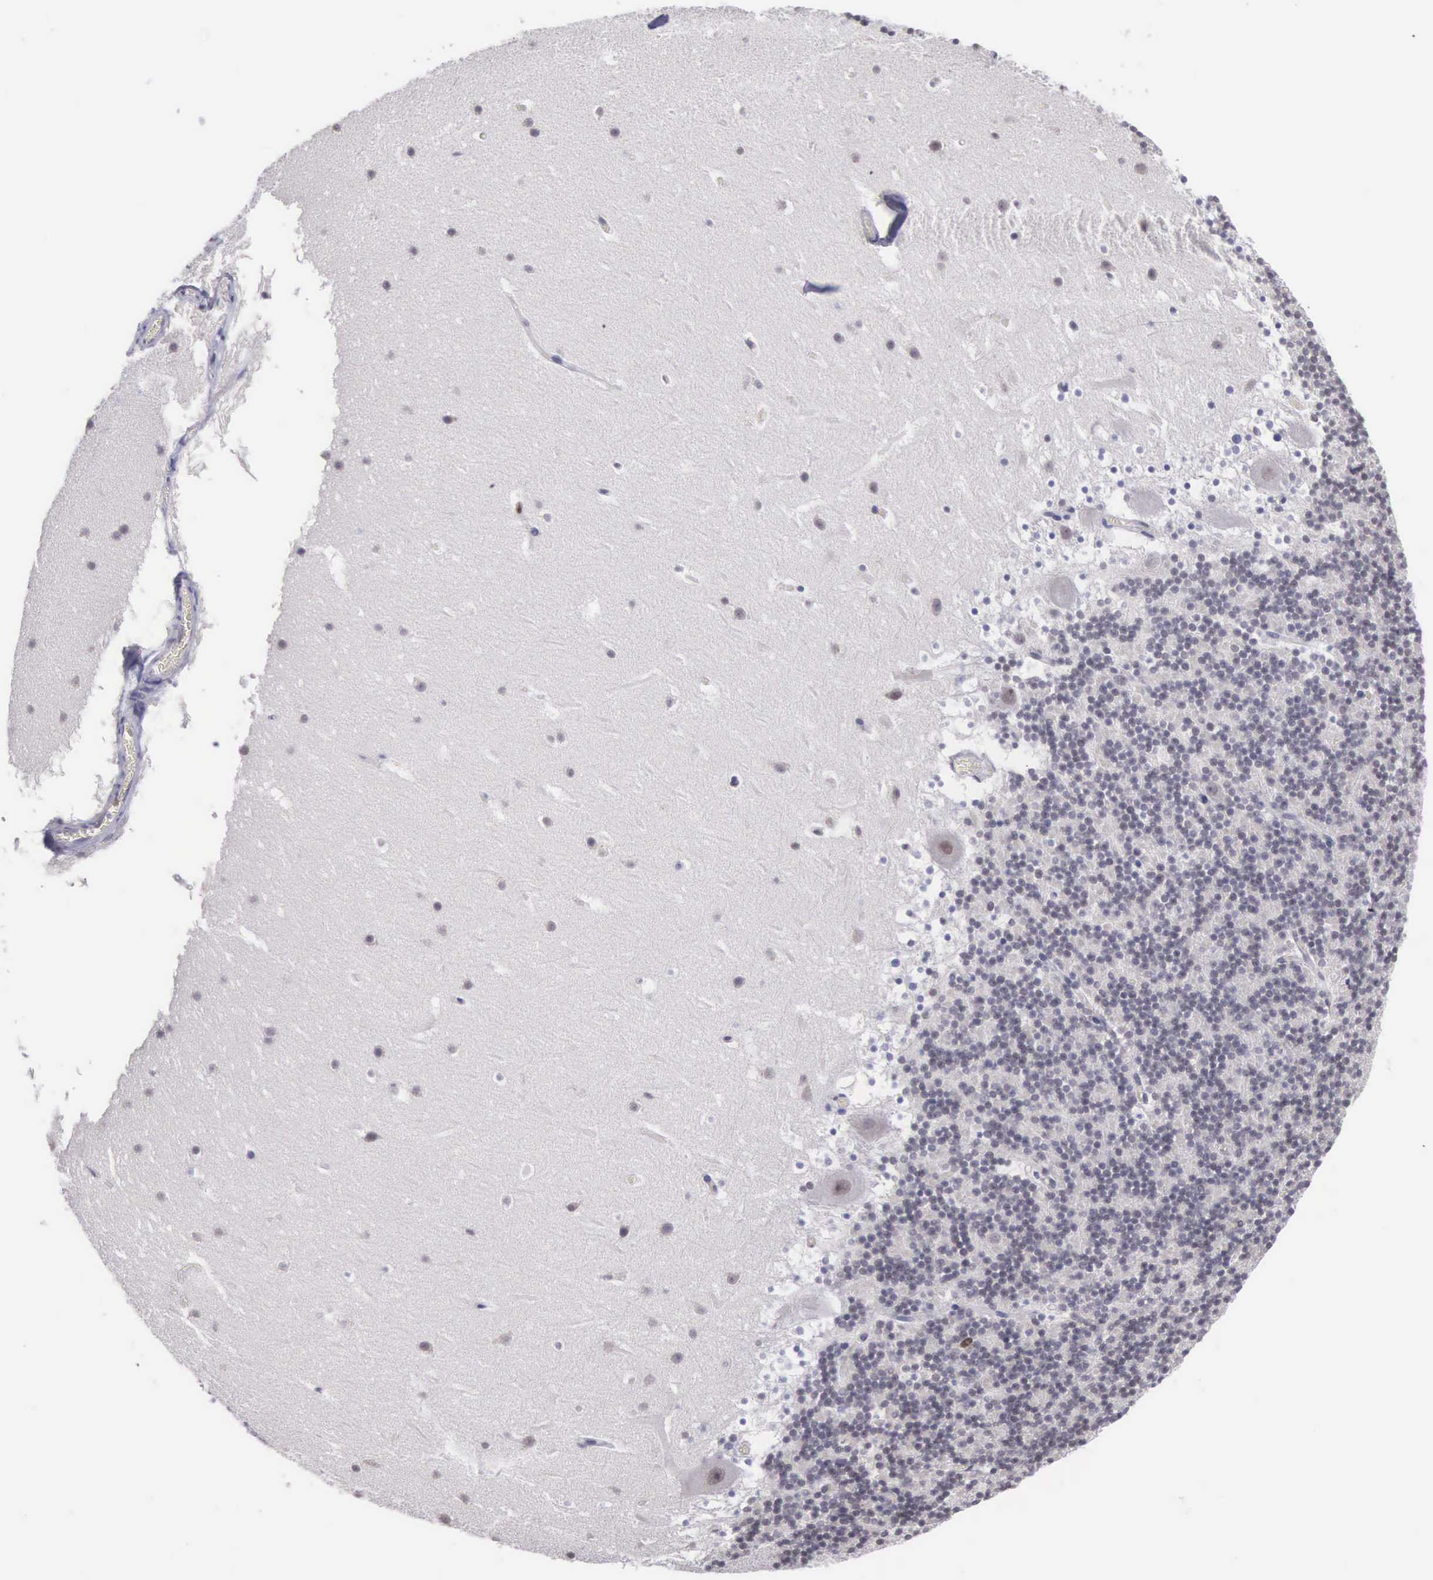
{"staining": {"intensity": "negative", "quantity": "none", "location": "none"}, "tissue": "cerebellum", "cell_type": "Cells in granular layer", "image_type": "normal", "snomed": [{"axis": "morphology", "description": "Normal tissue, NOS"}, {"axis": "topography", "description": "Cerebellum"}], "caption": "The micrograph displays no significant expression in cells in granular layer of cerebellum.", "gene": "VRK1", "patient": {"sex": "male", "age": 45}}